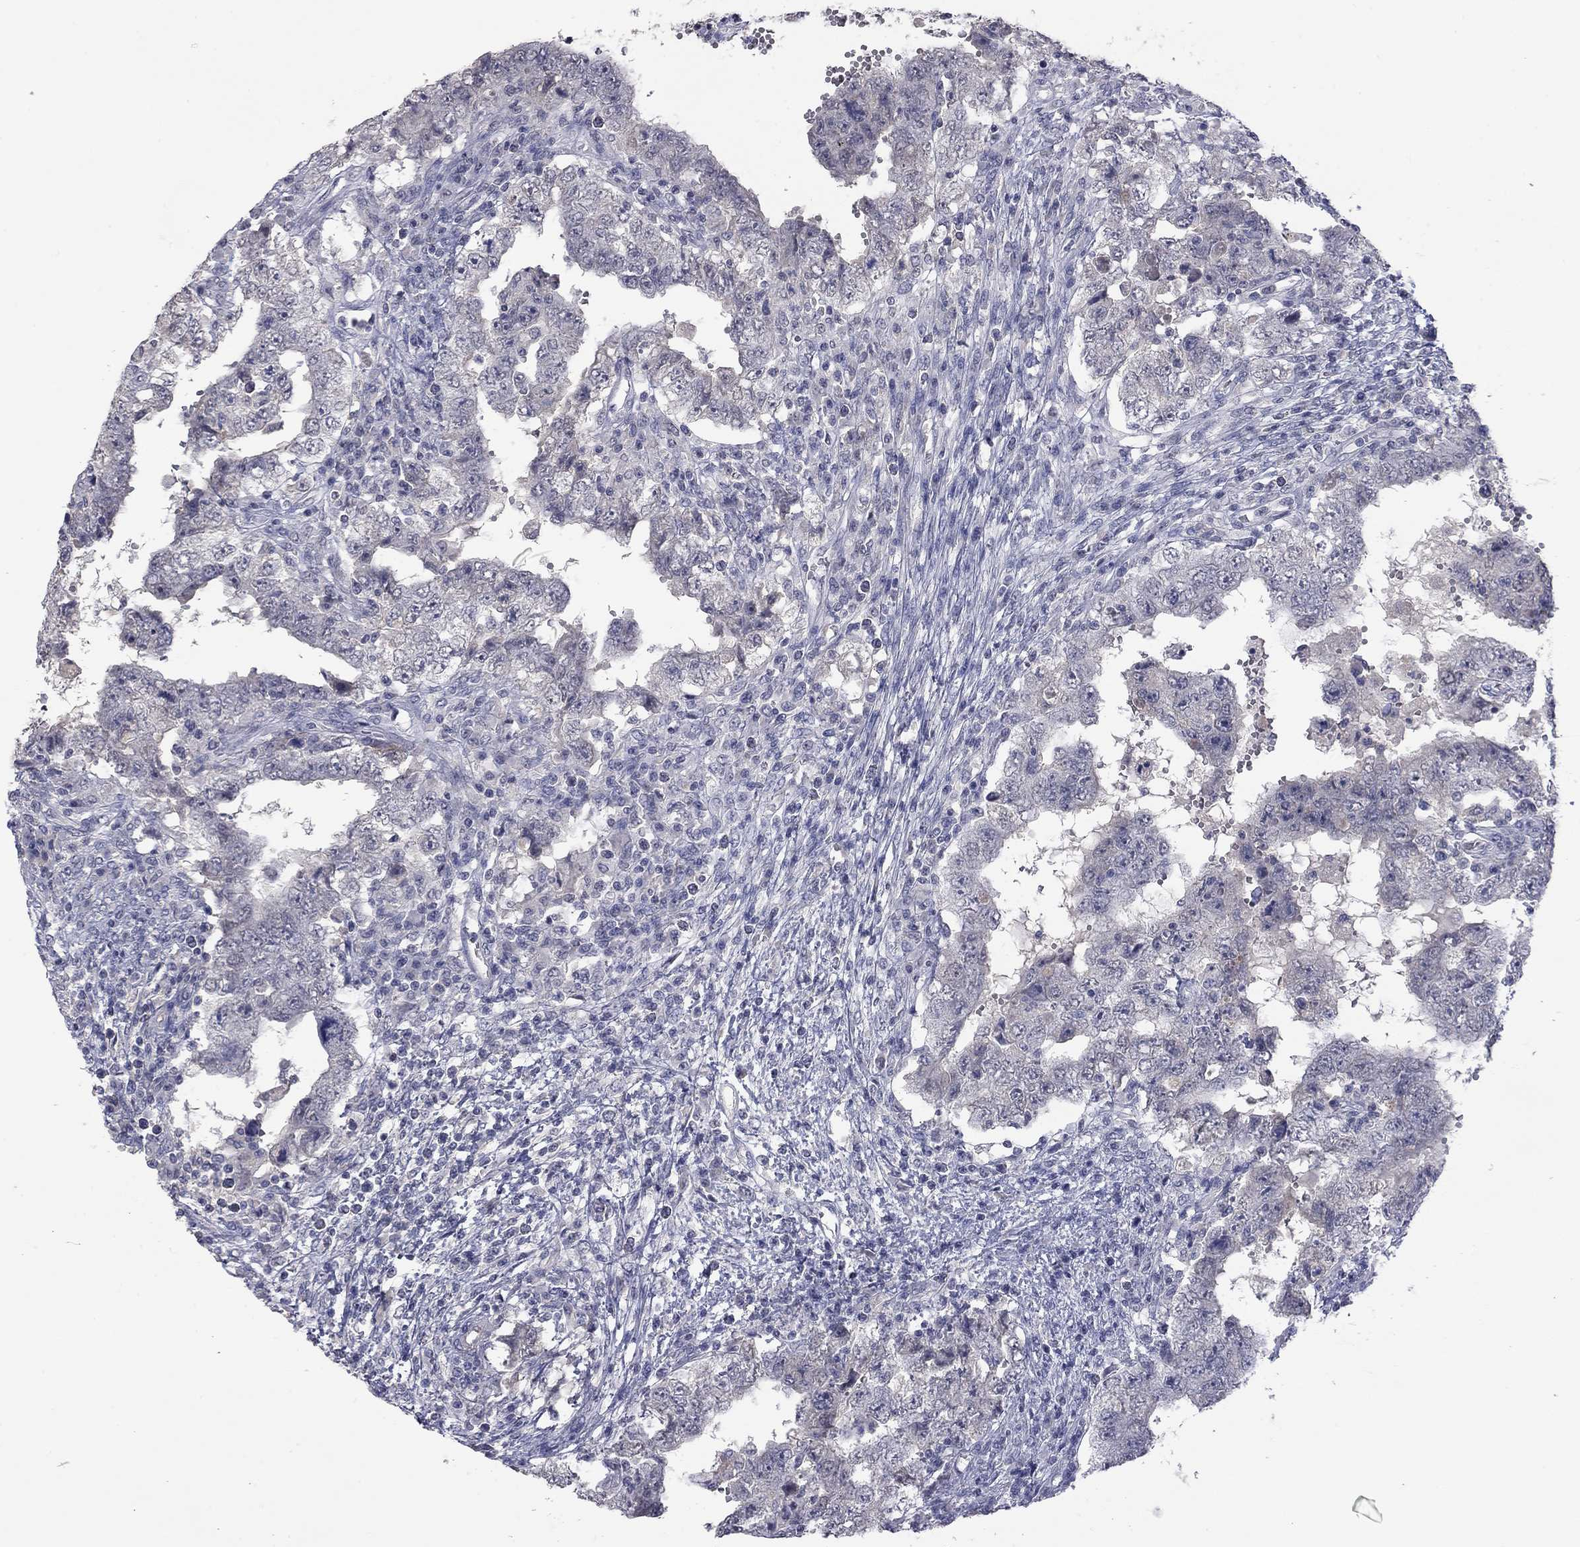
{"staining": {"intensity": "negative", "quantity": "none", "location": "none"}, "tissue": "testis cancer", "cell_type": "Tumor cells", "image_type": "cancer", "snomed": [{"axis": "morphology", "description": "Carcinoma, Embryonal, NOS"}, {"axis": "topography", "description": "Testis"}], "caption": "Immunohistochemistry (IHC) image of neoplastic tissue: testis embryonal carcinoma stained with DAB (3,3'-diaminobenzidine) demonstrates no significant protein expression in tumor cells.", "gene": "IP6K3", "patient": {"sex": "male", "age": 26}}